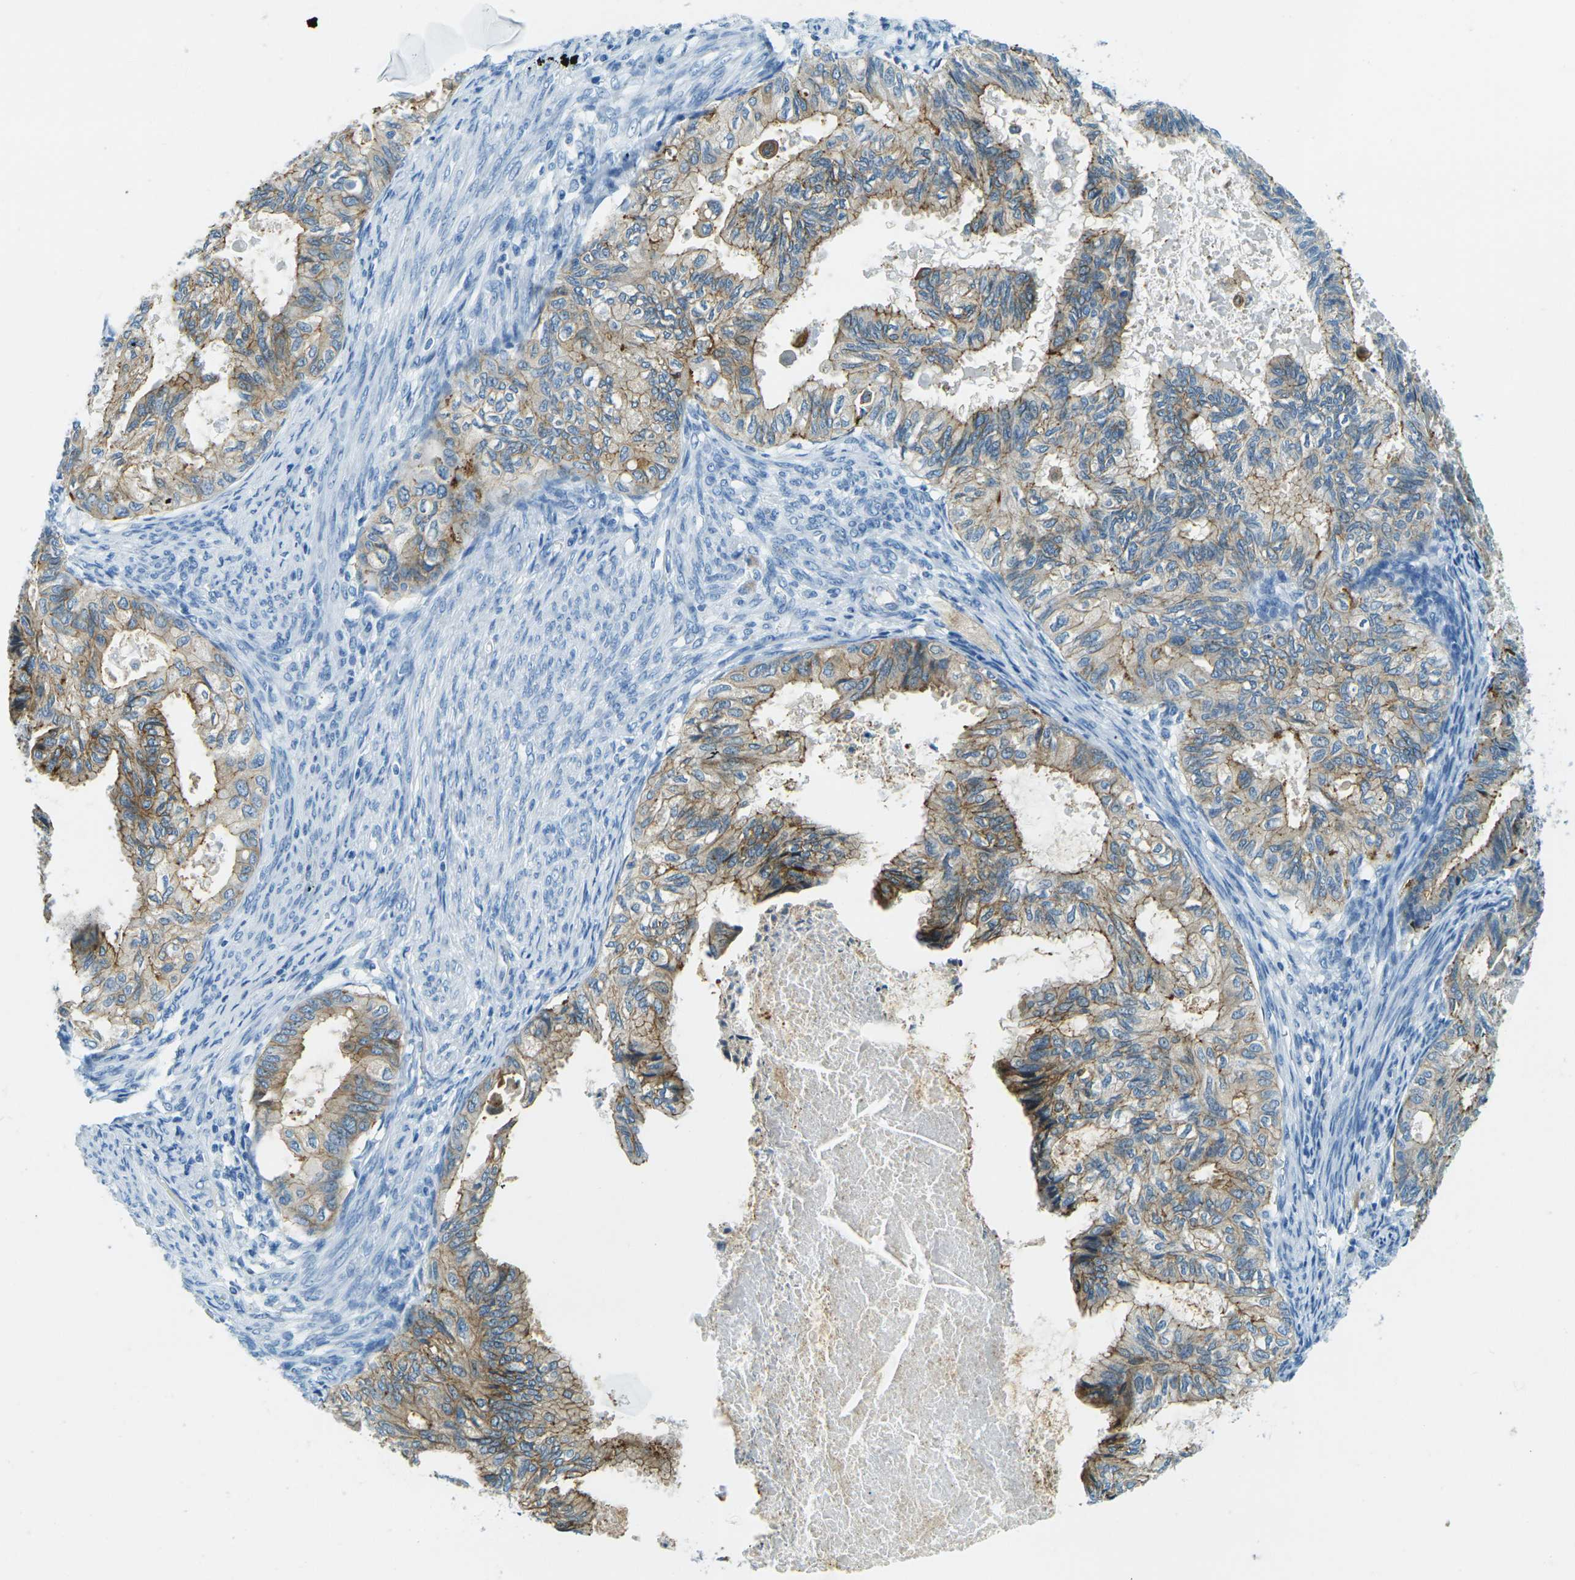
{"staining": {"intensity": "moderate", "quantity": ">75%", "location": "cytoplasmic/membranous"}, "tissue": "cervical cancer", "cell_type": "Tumor cells", "image_type": "cancer", "snomed": [{"axis": "morphology", "description": "Normal tissue, NOS"}, {"axis": "morphology", "description": "Adenocarcinoma, NOS"}, {"axis": "topography", "description": "Cervix"}, {"axis": "topography", "description": "Endometrium"}], "caption": "A brown stain shows moderate cytoplasmic/membranous positivity of a protein in adenocarcinoma (cervical) tumor cells. (Brightfield microscopy of DAB IHC at high magnification).", "gene": "OCLN", "patient": {"sex": "female", "age": 86}}